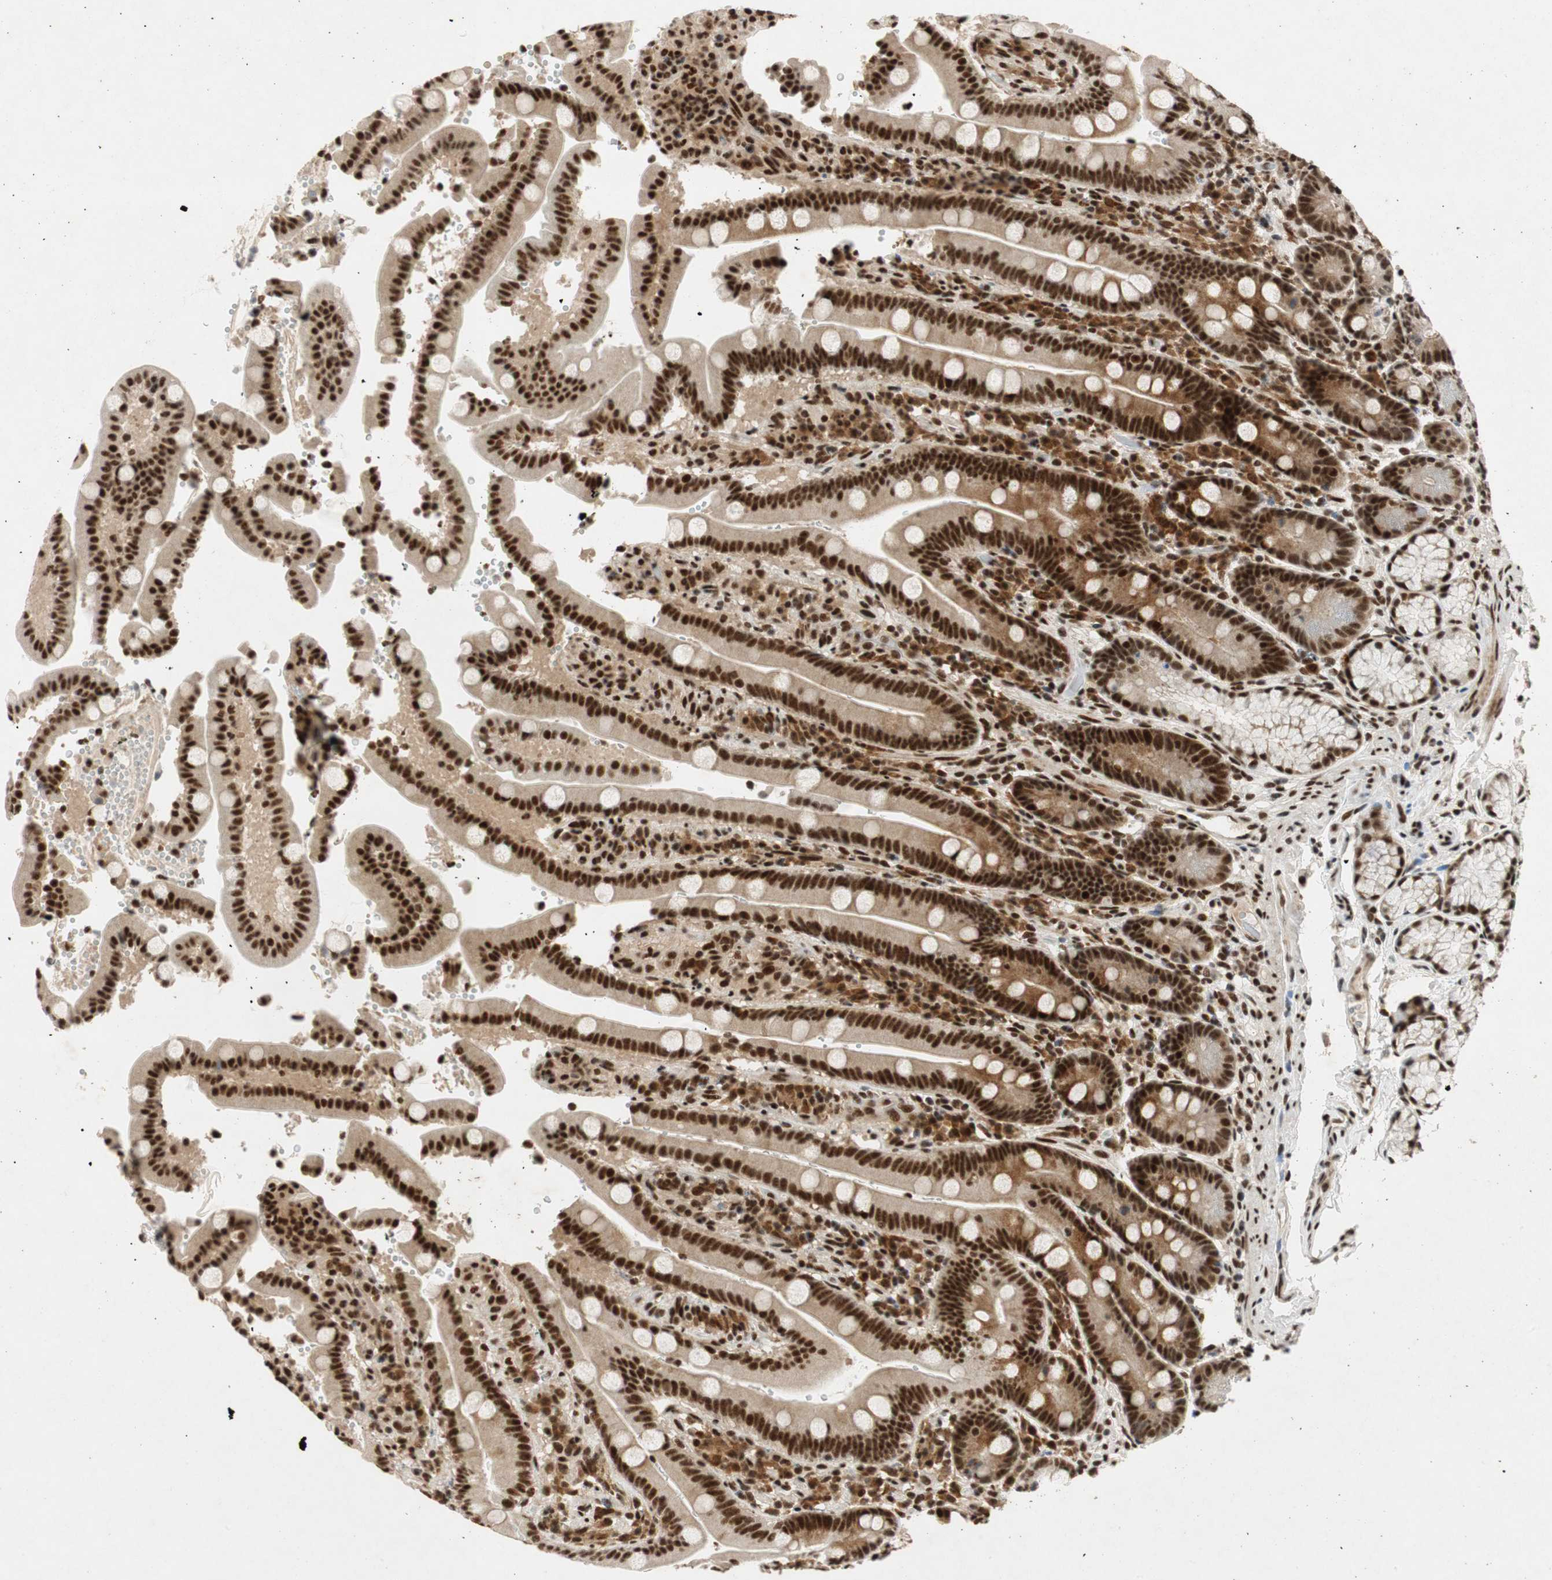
{"staining": {"intensity": "strong", "quantity": ">75%", "location": "nuclear"}, "tissue": "duodenum", "cell_type": "Glandular cells", "image_type": "normal", "snomed": [{"axis": "morphology", "description": "Normal tissue, NOS"}, {"axis": "topography", "description": "Small intestine, NOS"}], "caption": "Duodenum stained with a brown dye demonstrates strong nuclear positive positivity in approximately >75% of glandular cells.", "gene": "NCBP3", "patient": {"sex": "female", "age": 71}}